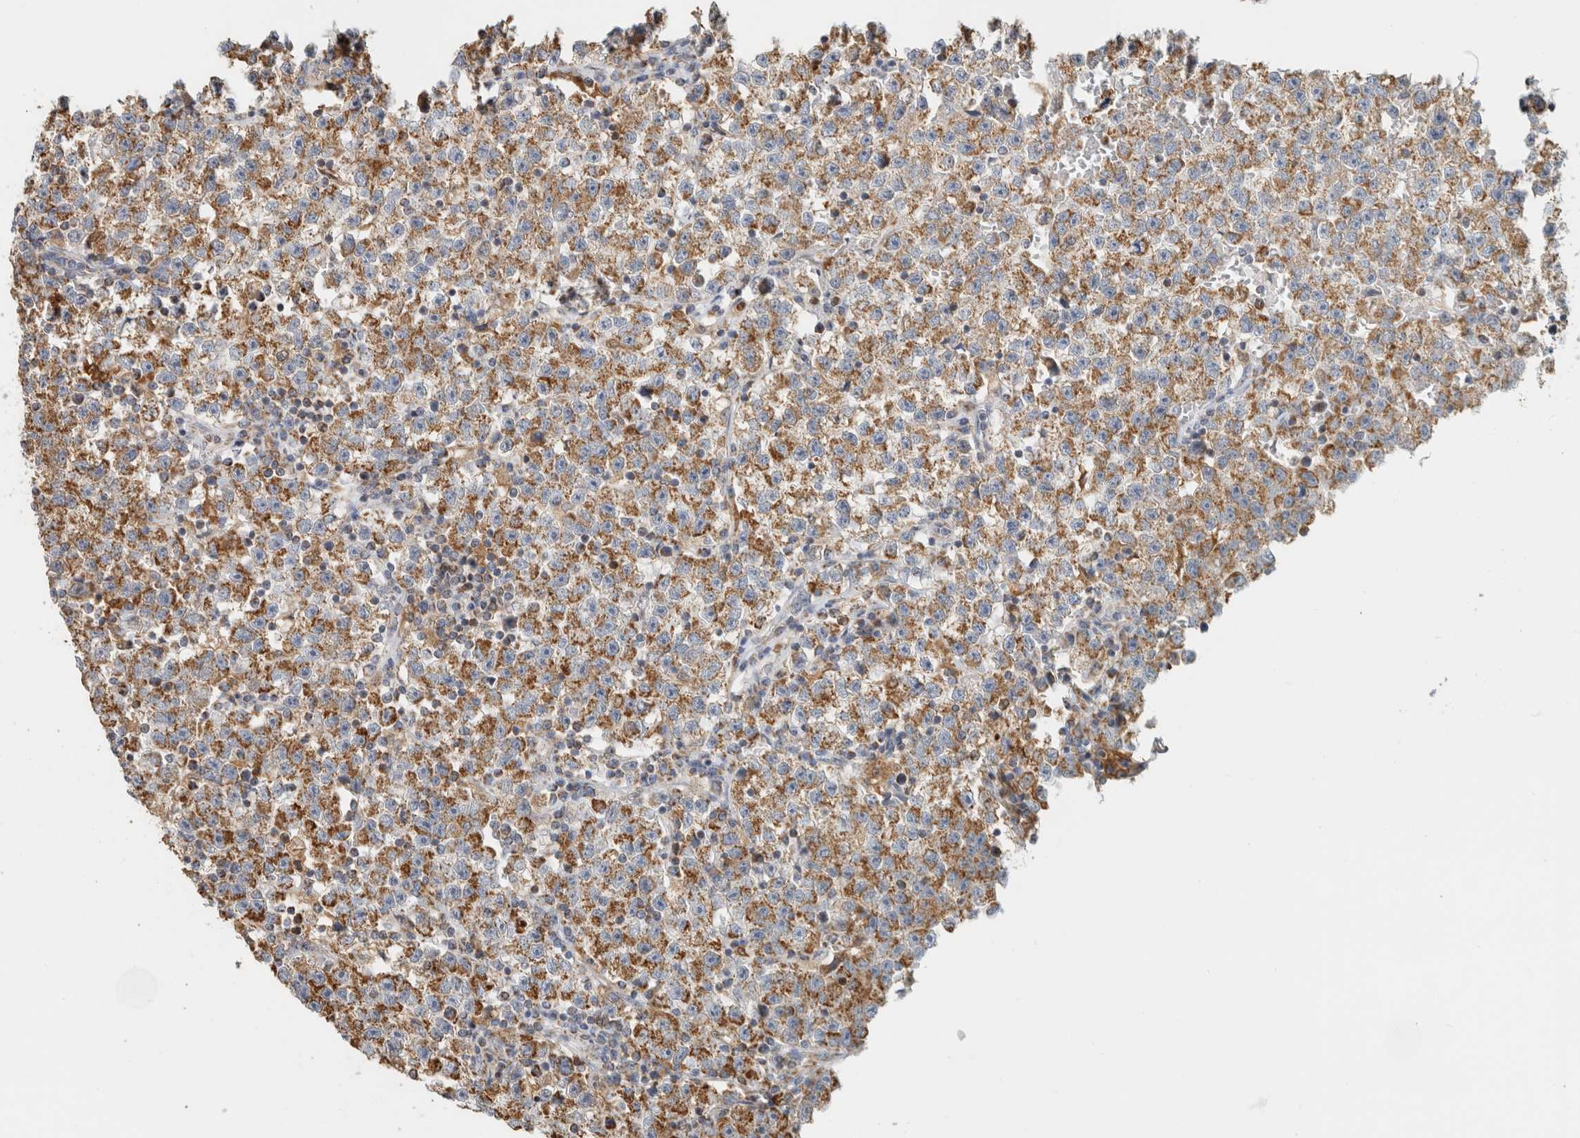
{"staining": {"intensity": "moderate", "quantity": ">75%", "location": "cytoplasmic/membranous"}, "tissue": "testis cancer", "cell_type": "Tumor cells", "image_type": "cancer", "snomed": [{"axis": "morphology", "description": "Seminoma, NOS"}, {"axis": "topography", "description": "Testis"}], "caption": "A micrograph of testis cancer stained for a protein demonstrates moderate cytoplasmic/membranous brown staining in tumor cells.", "gene": "CAPG", "patient": {"sex": "male", "age": 22}}